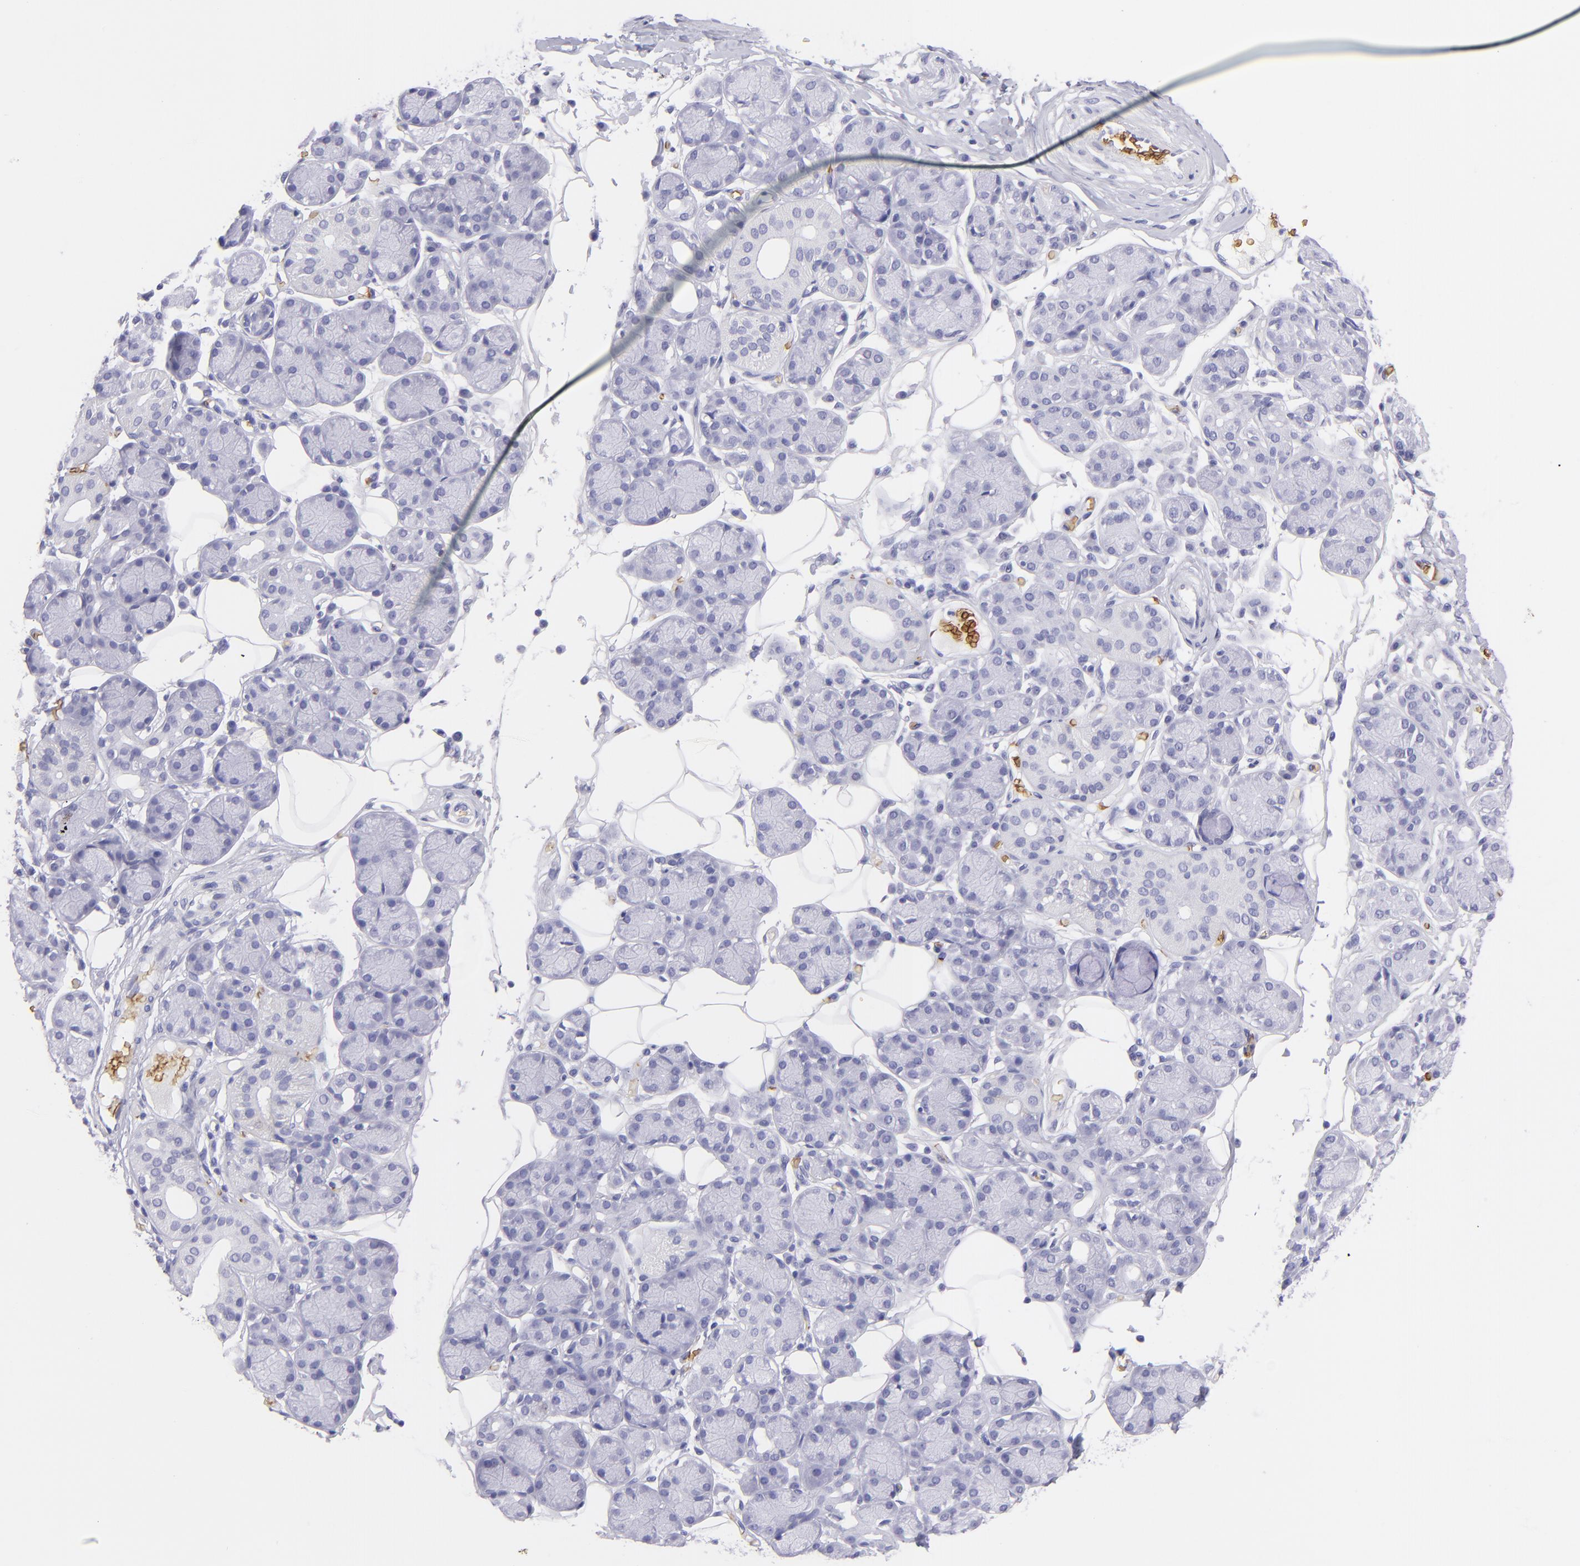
{"staining": {"intensity": "negative", "quantity": "none", "location": "none"}, "tissue": "salivary gland", "cell_type": "Glandular cells", "image_type": "normal", "snomed": [{"axis": "morphology", "description": "Normal tissue, NOS"}, {"axis": "topography", "description": "Salivary gland"}], "caption": "High power microscopy micrograph of an IHC histopathology image of normal salivary gland, revealing no significant positivity in glandular cells. (DAB (3,3'-diaminobenzidine) immunohistochemistry visualized using brightfield microscopy, high magnification).", "gene": "GYPA", "patient": {"sex": "male", "age": 54}}